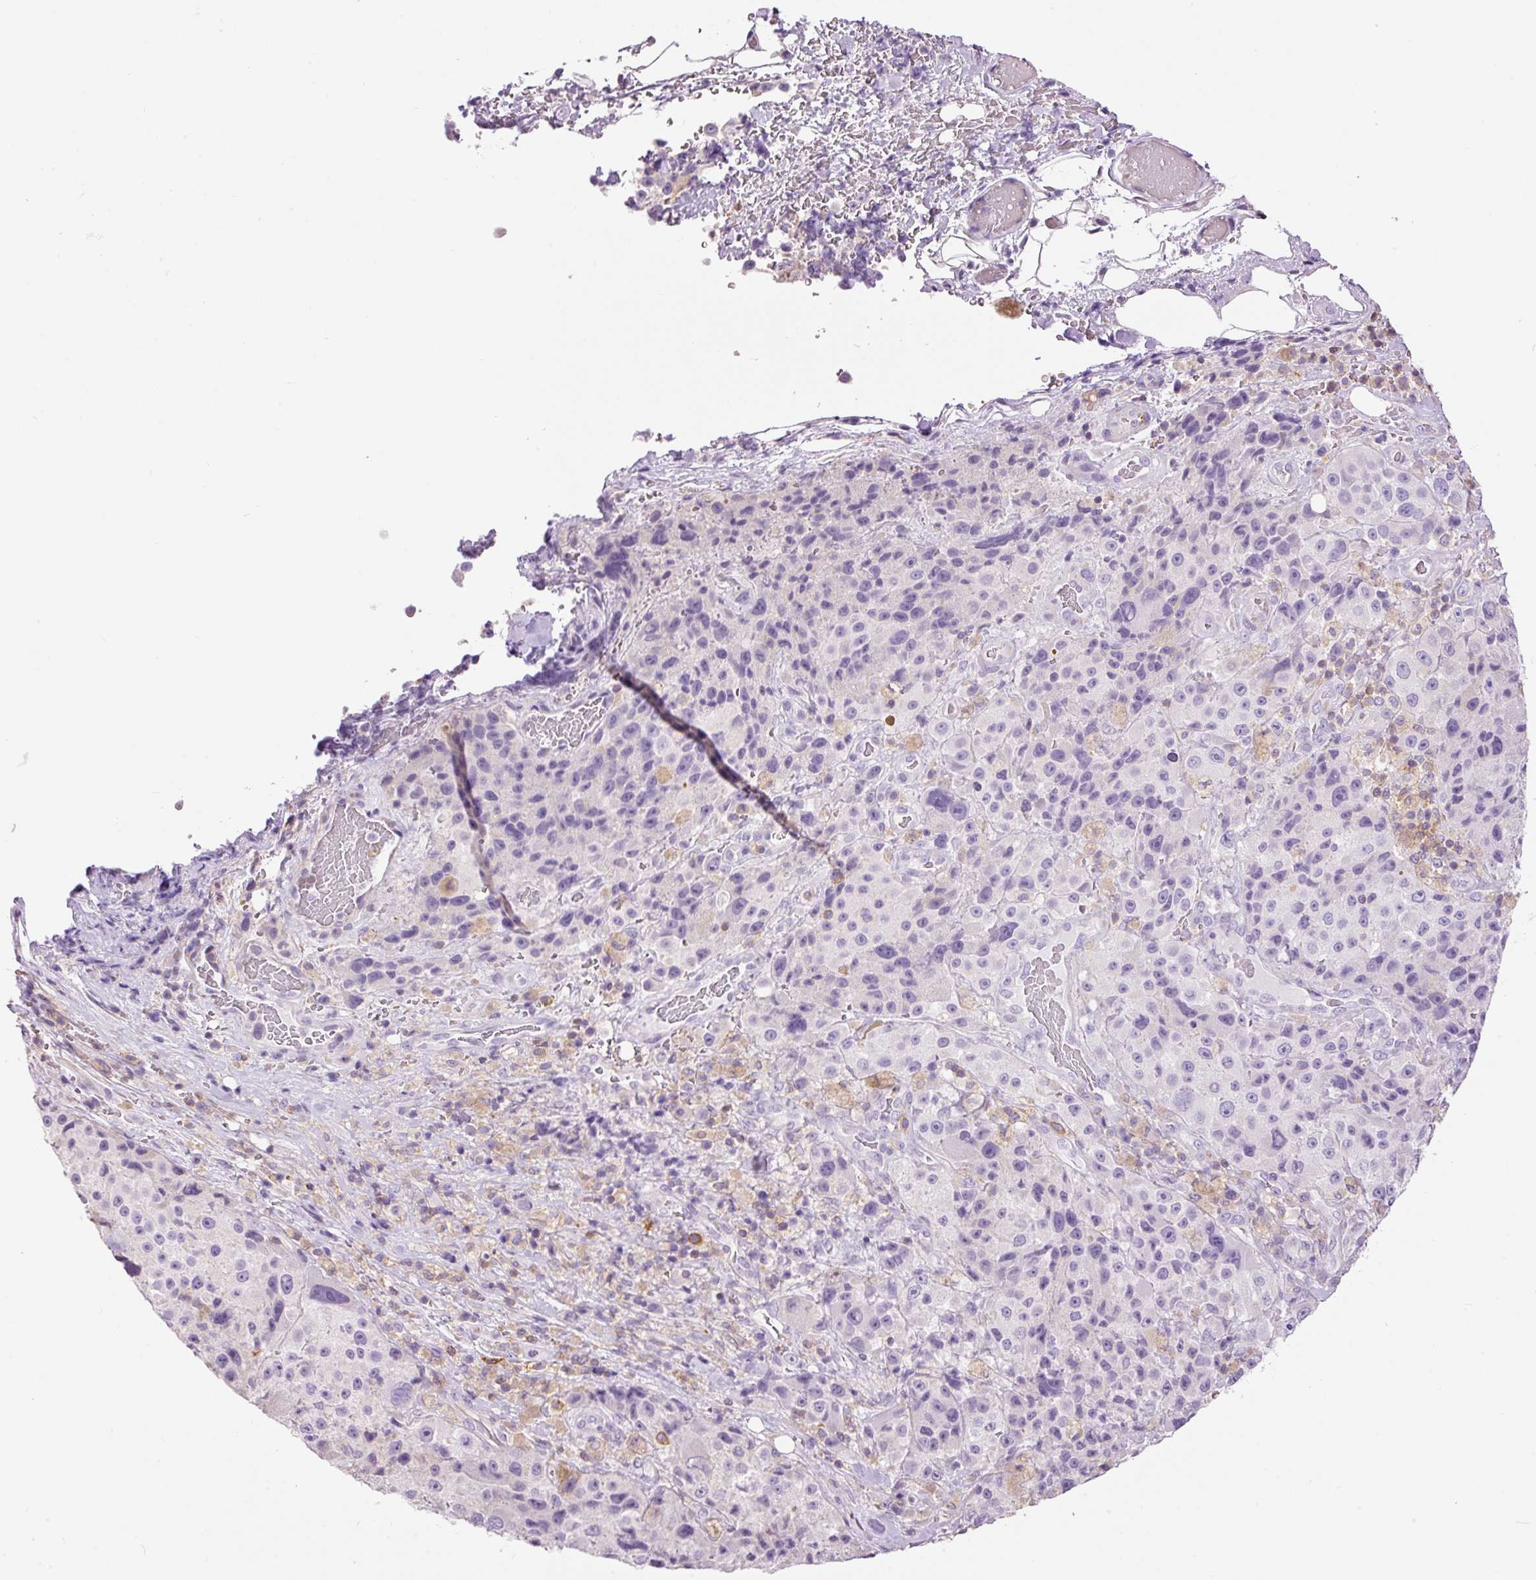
{"staining": {"intensity": "negative", "quantity": "none", "location": "none"}, "tissue": "melanoma", "cell_type": "Tumor cells", "image_type": "cancer", "snomed": [{"axis": "morphology", "description": "Malignant melanoma, Metastatic site"}, {"axis": "topography", "description": "Lymph node"}], "caption": "Immunohistochemical staining of melanoma exhibits no significant staining in tumor cells.", "gene": "DOK6", "patient": {"sex": "male", "age": 62}}